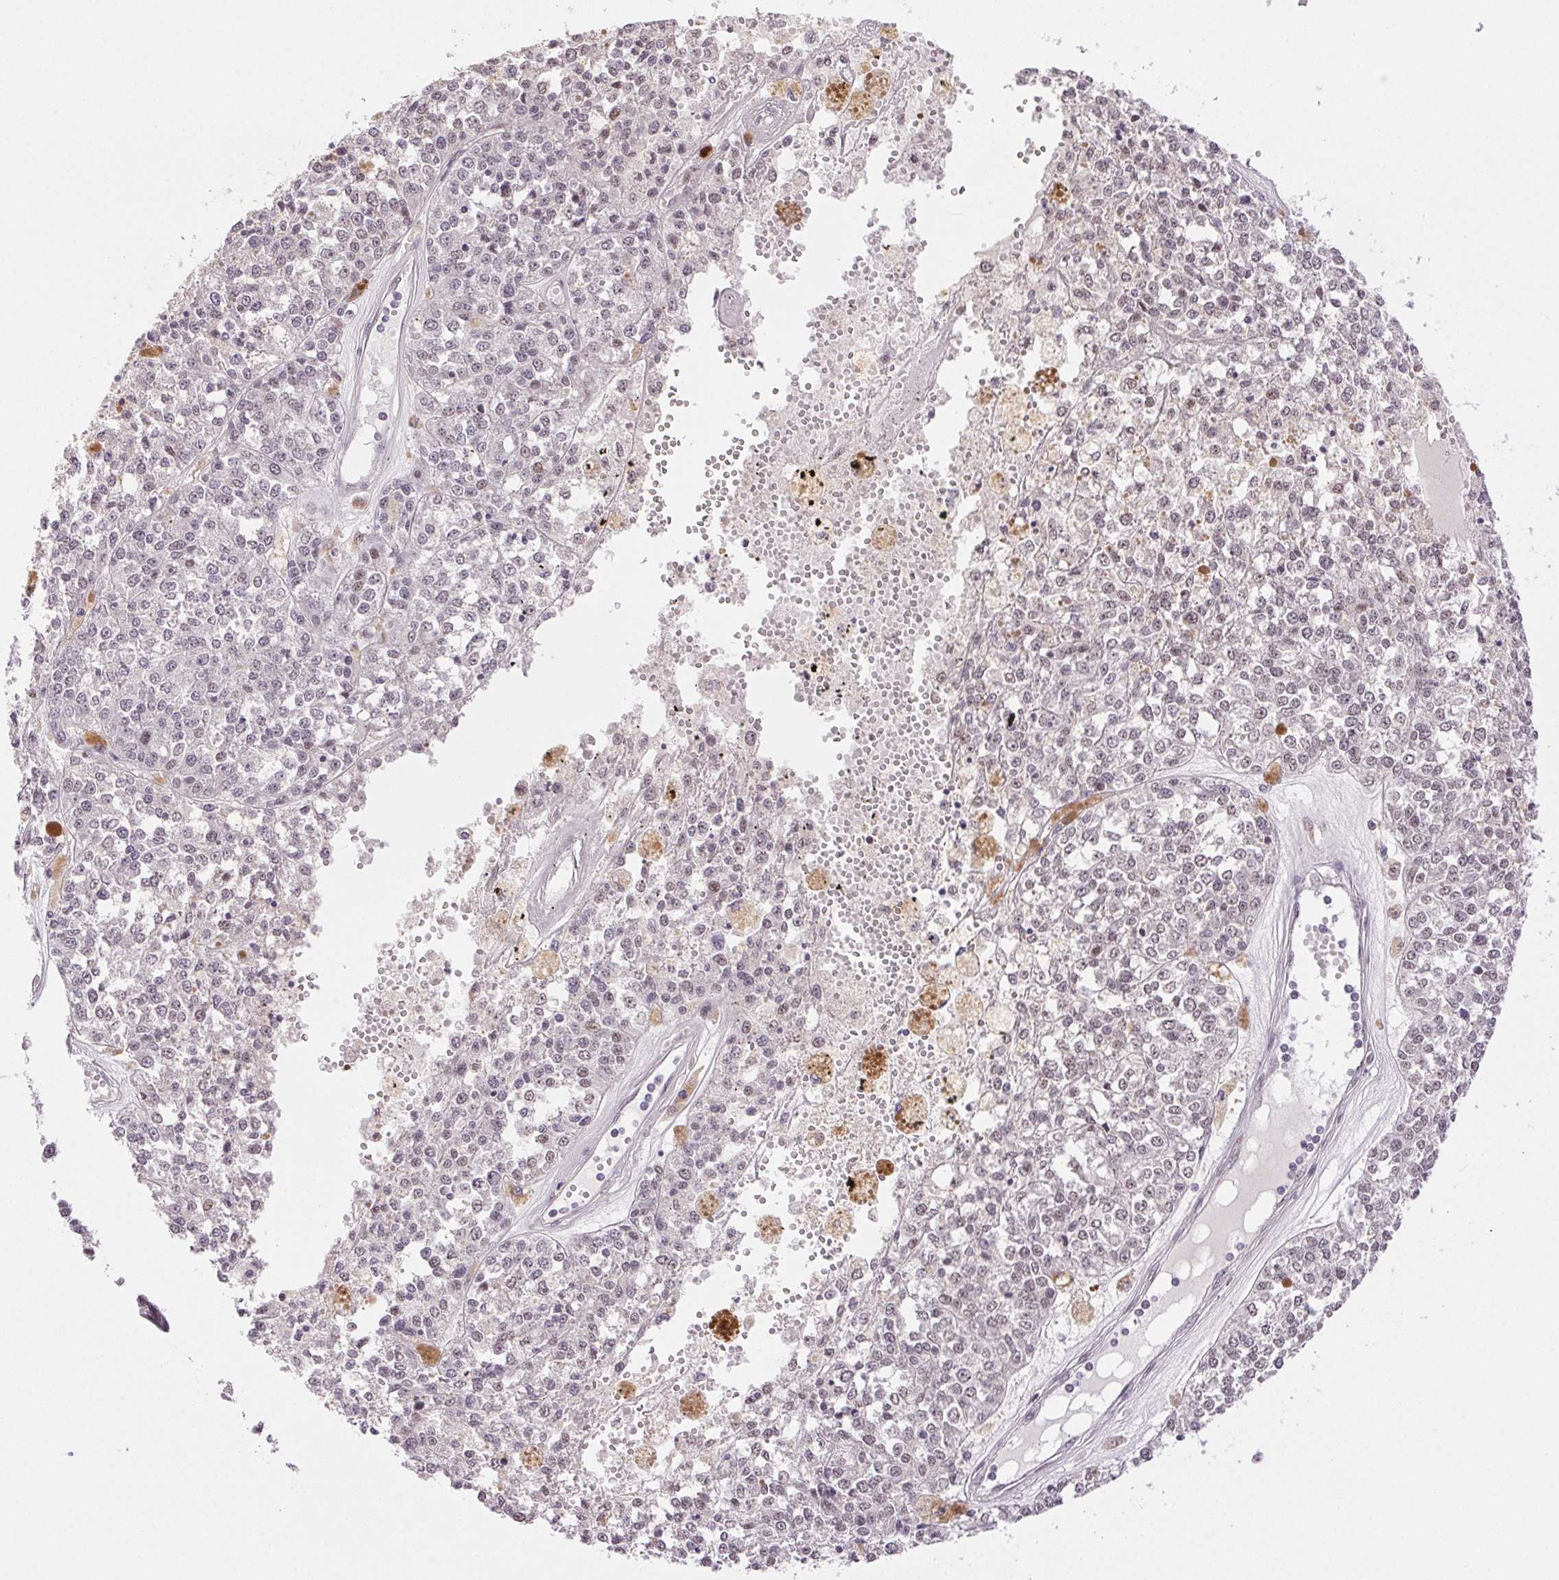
{"staining": {"intensity": "negative", "quantity": "none", "location": "none"}, "tissue": "melanoma", "cell_type": "Tumor cells", "image_type": "cancer", "snomed": [{"axis": "morphology", "description": "Malignant melanoma, Metastatic site"}, {"axis": "topography", "description": "Lymph node"}], "caption": "DAB (3,3'-diaminobenzidine) immunohistochemical staining of melanoma demonstrates no significant expression in tumor cells.", "gene": "PRPF18", "patient": {"sex": "female", "age": 64}}